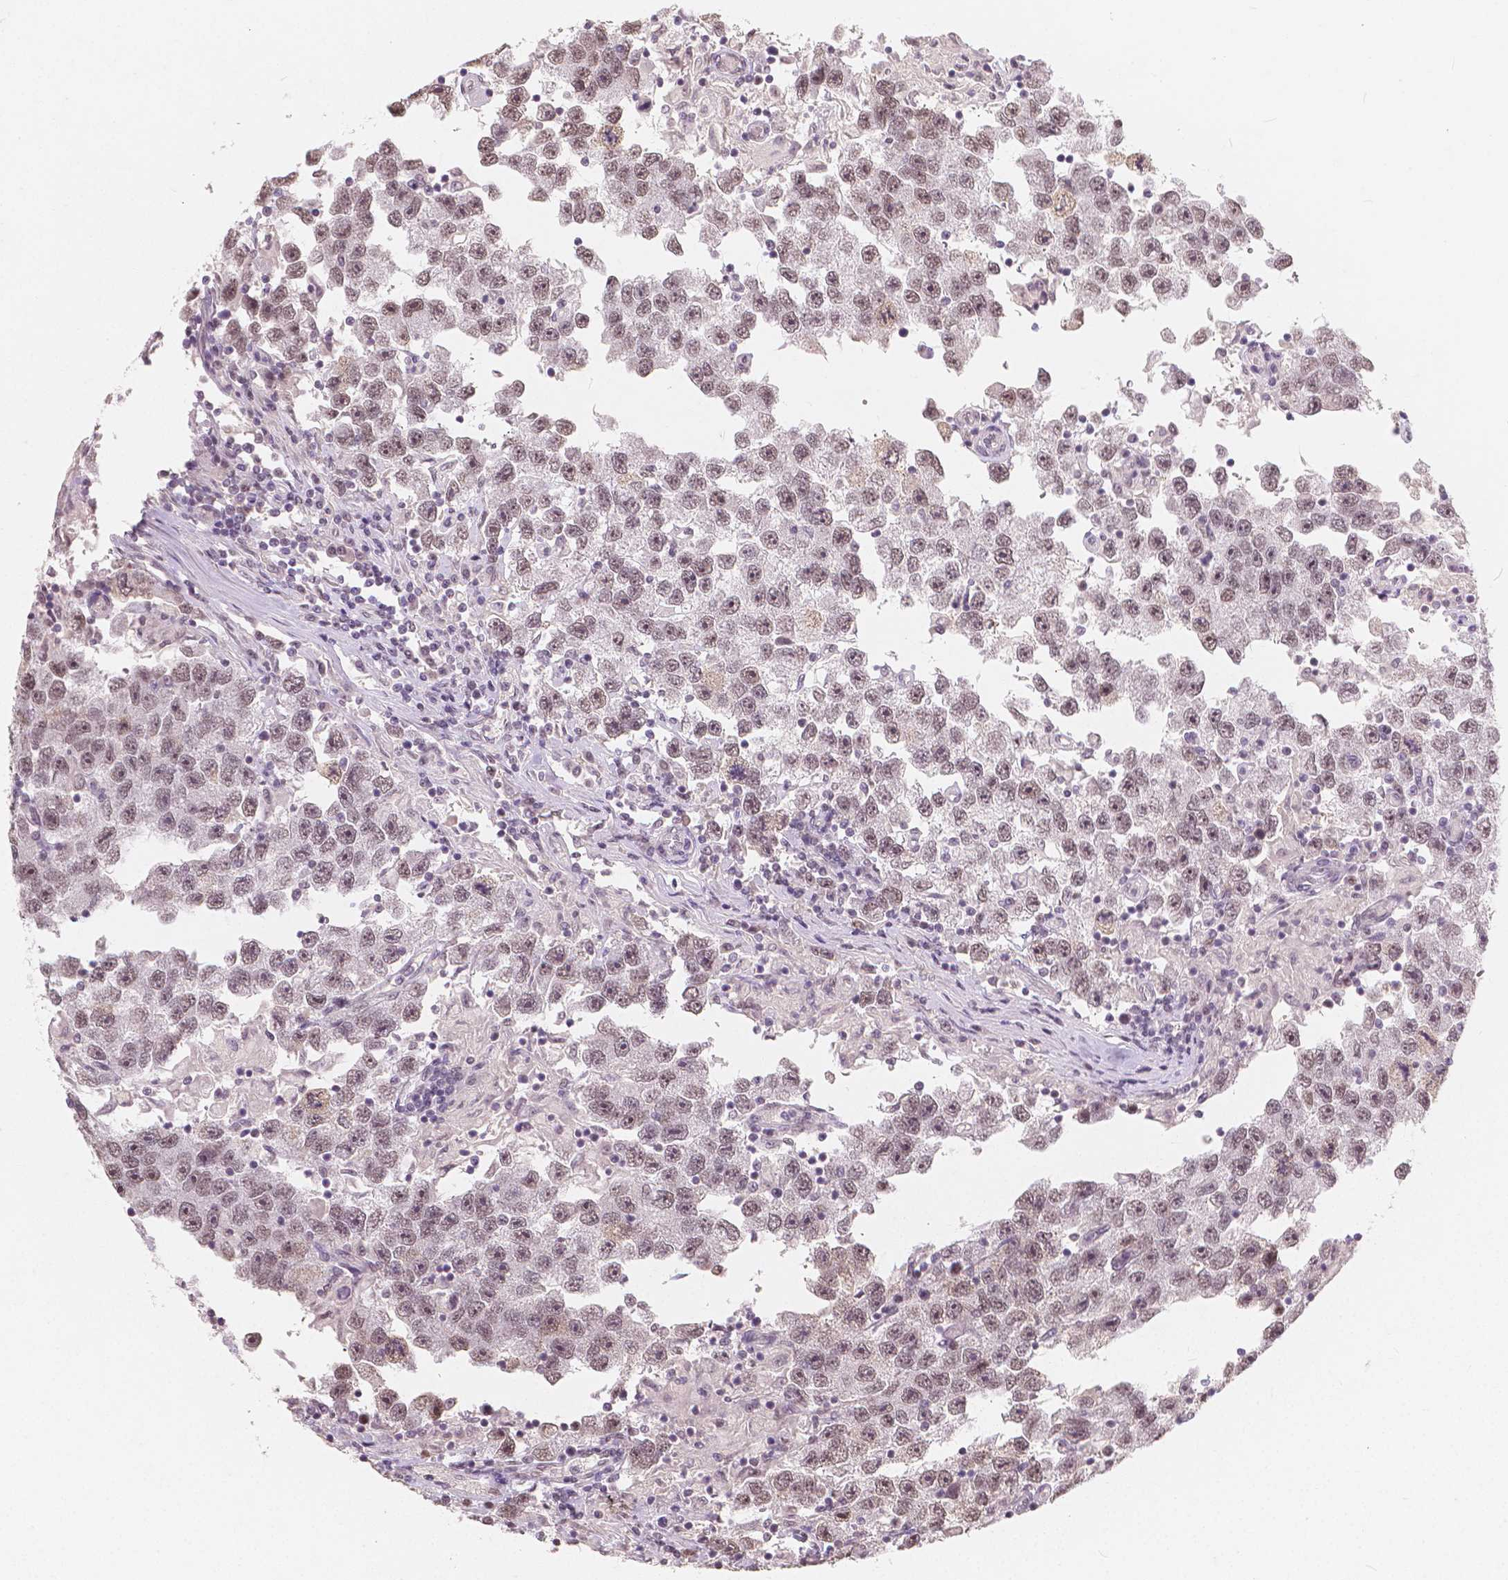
{"staining": {"intensity": "weak", "quantity": ">75%", "location": "nuclear"}, "tissue": "testis cancer", "cell_type": "Tumor cells", "image_type": "cancer", "snomed": [{"axis": "morphology", "description": "Seminoma, NOS"}, {"axis": "topography", "description": "Testis"}], "caption": "Brown immunohistochemical staining in human testis cancer shows weak nuclear positivity in approximately >75% of tumor cells.", "gene": "NOLC1", "patient": {"sex": "male", "age": 26}}